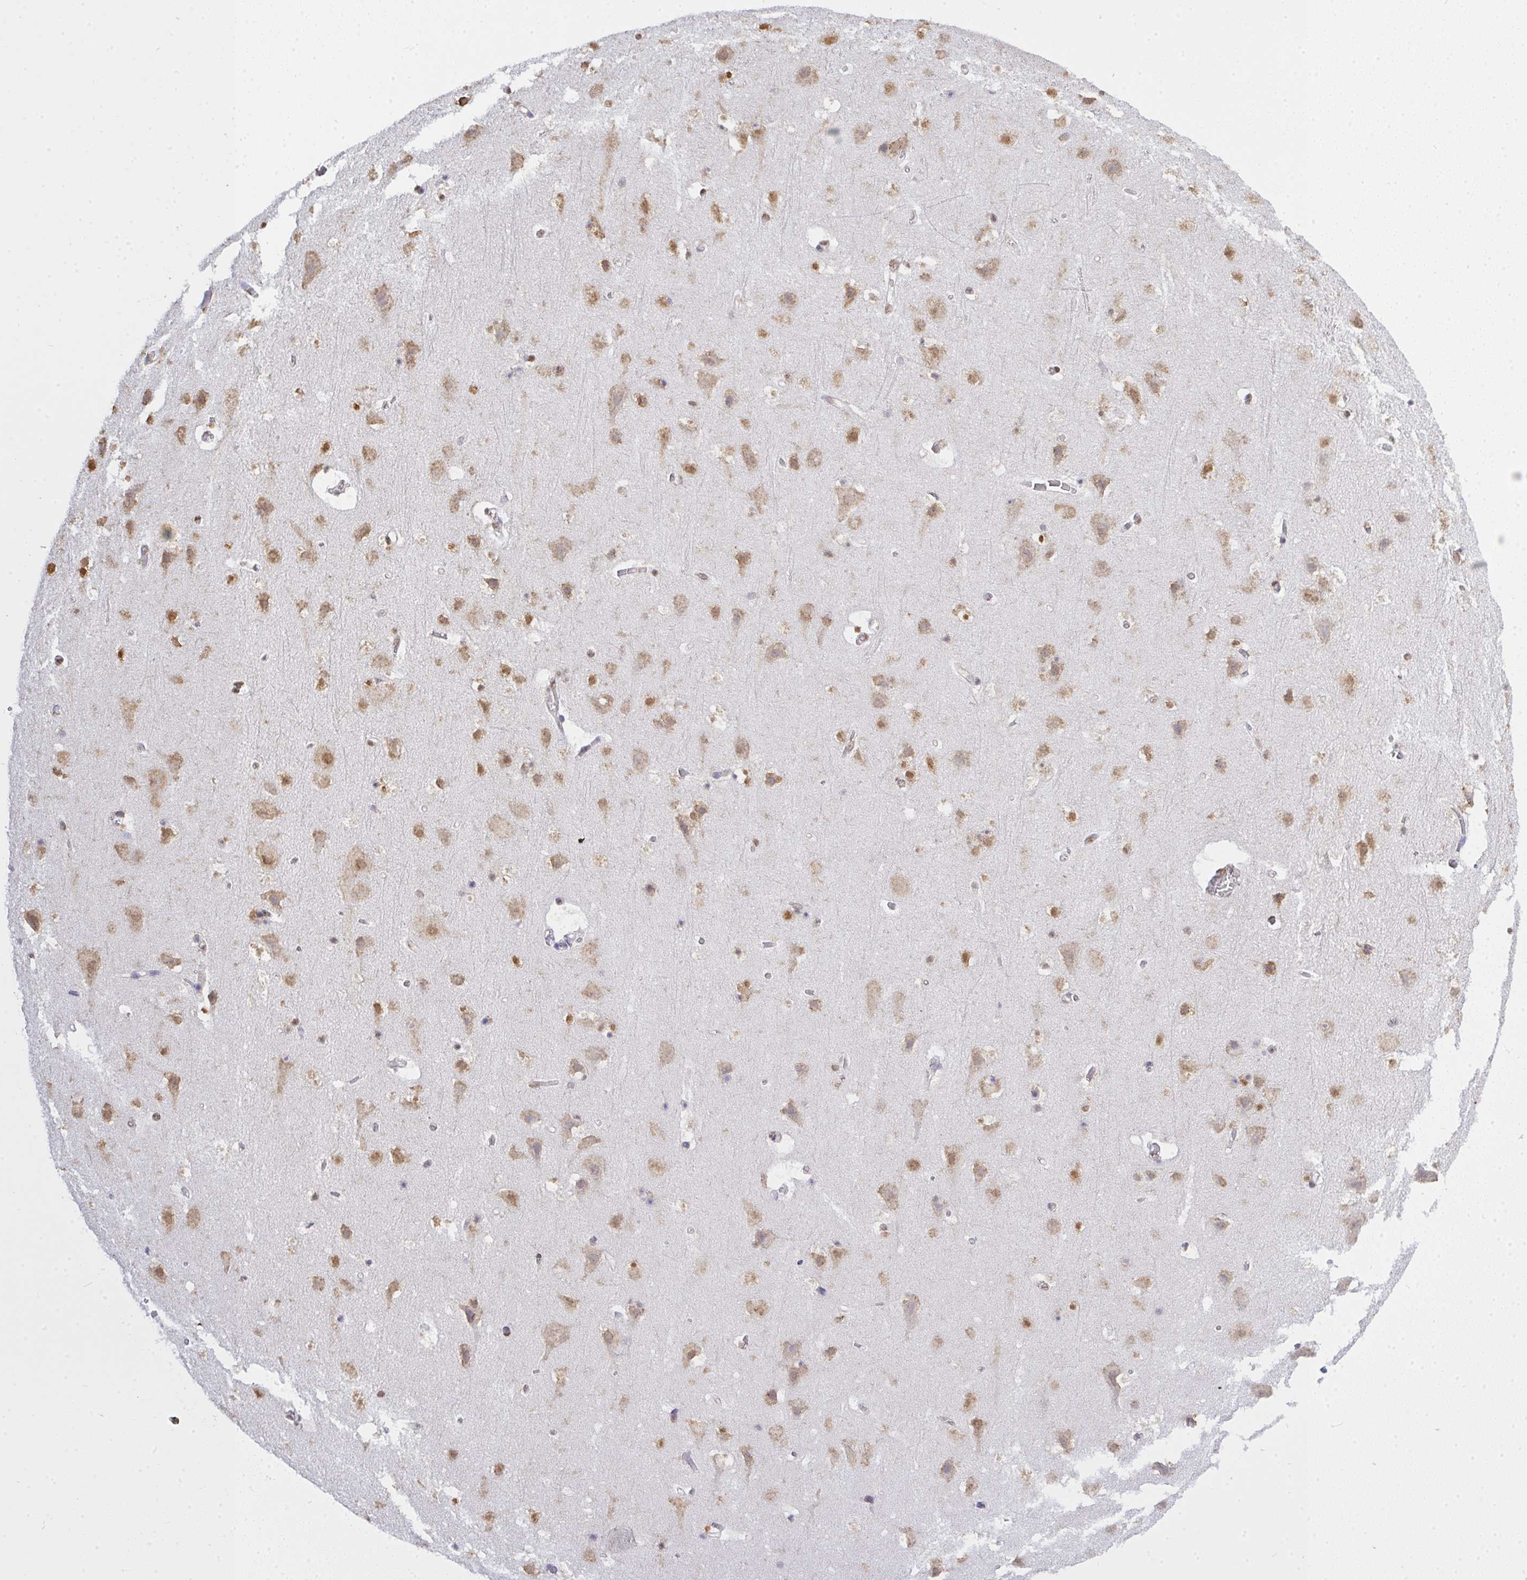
{"staining": {"intensity": "negative", "quantity": "none", "location": "none"}, "tissue": "cerebral cortex", "cell_type": "Endothelial cells", "image_type": "normal", "snomed": [{"axis": "morphology", "description": "Normal tissue, NOS"}, {"axis": "topography", "description": "Cerebral cortex"}], "caption": "Unremarkable cerebral cortex was stained to show a protein in brown. There is no significant staining in endothelial cells. (DAB (3,3'-diaminobenzidine) IHC with hematoxylin counter stain).", "gene": "SEMA6B", "patient": {"sex": "female", "age": 42}}